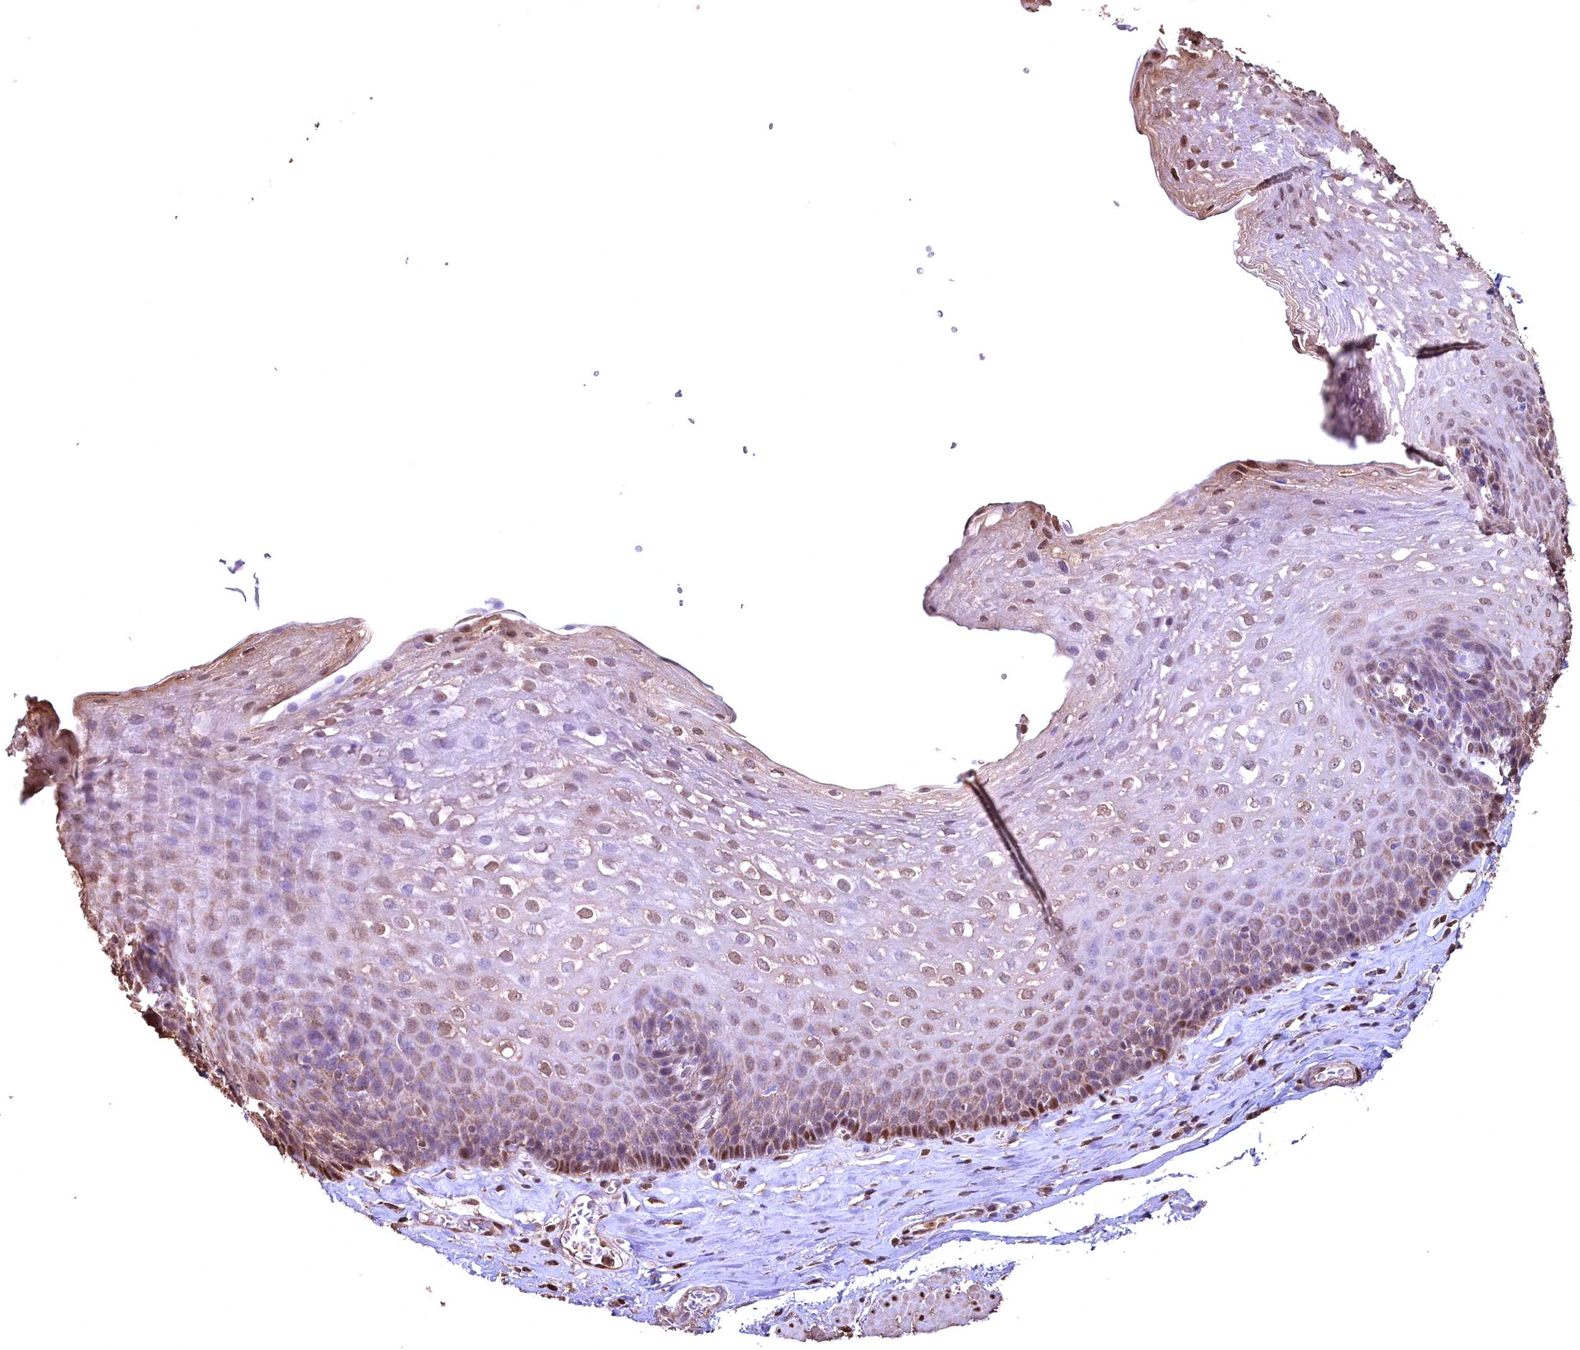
{"staining": {"intensity": "moderate", "quantity": "25%-75%", "location": "cytoplasmic/membranous,nuclear"}, "tissue": "esophagus", "cell_type": "Squamous epithelial cells", "image_type": "normal", "snomed": [{"axis": "morphology", "description": "Normal tissue, NOS"}, {"axis": "topography", "description": "Esophagus"}], "caption": "Immunohistochemistry (IHC) histopathology image of unremarkable esophagus: esophagus stained using IHC demonstrates medium levels of moderate protein expression localized specifically in the cytoplasmic/membranous,nuclear of squamous epithelial cells, appearing as a cytoplasmic/membranous,nuclear brown color.", "gene": "GAPDH", "patient": {"sex": "female", "age": 66}}